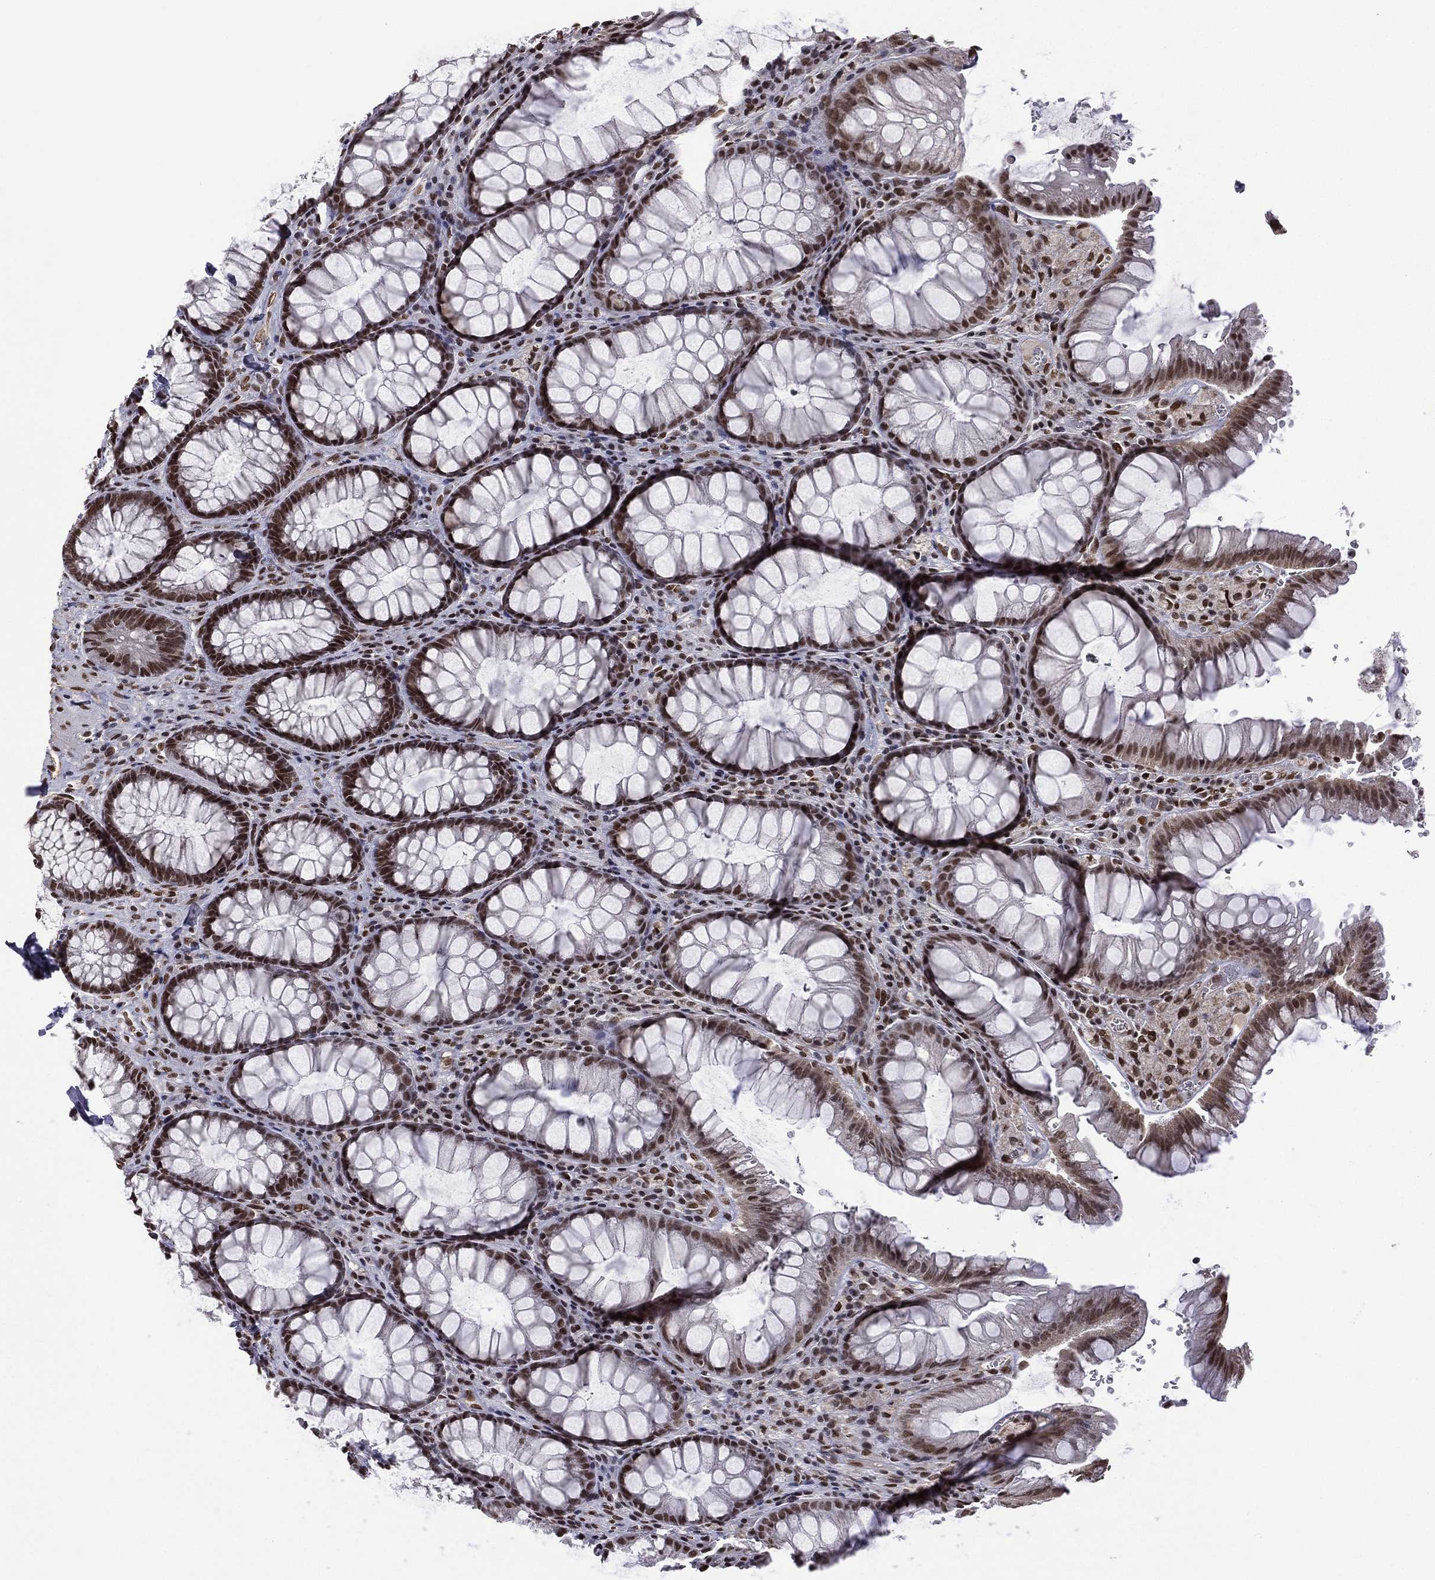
{"staining": {"intensity": "strong", "quantity": ">75%", "location": "nuclear"}, "tissue": "rectum", "cell_type": "Glandular cells", "image_type": "normal", "snomed": [{"axis": "morphology", "description": "Normal tissue, NOS"}, {"axis": "topography", "description": "Rectum"}], "caption": "Protein staining of benign rectum shows strong nuclear staining in approximately >75% of glandular cells. (brown staining indicates protein expression, while blue staining denotes nuclei).", "gene": "C5orf24", "patient": {"sex": "female", "age": 68}}